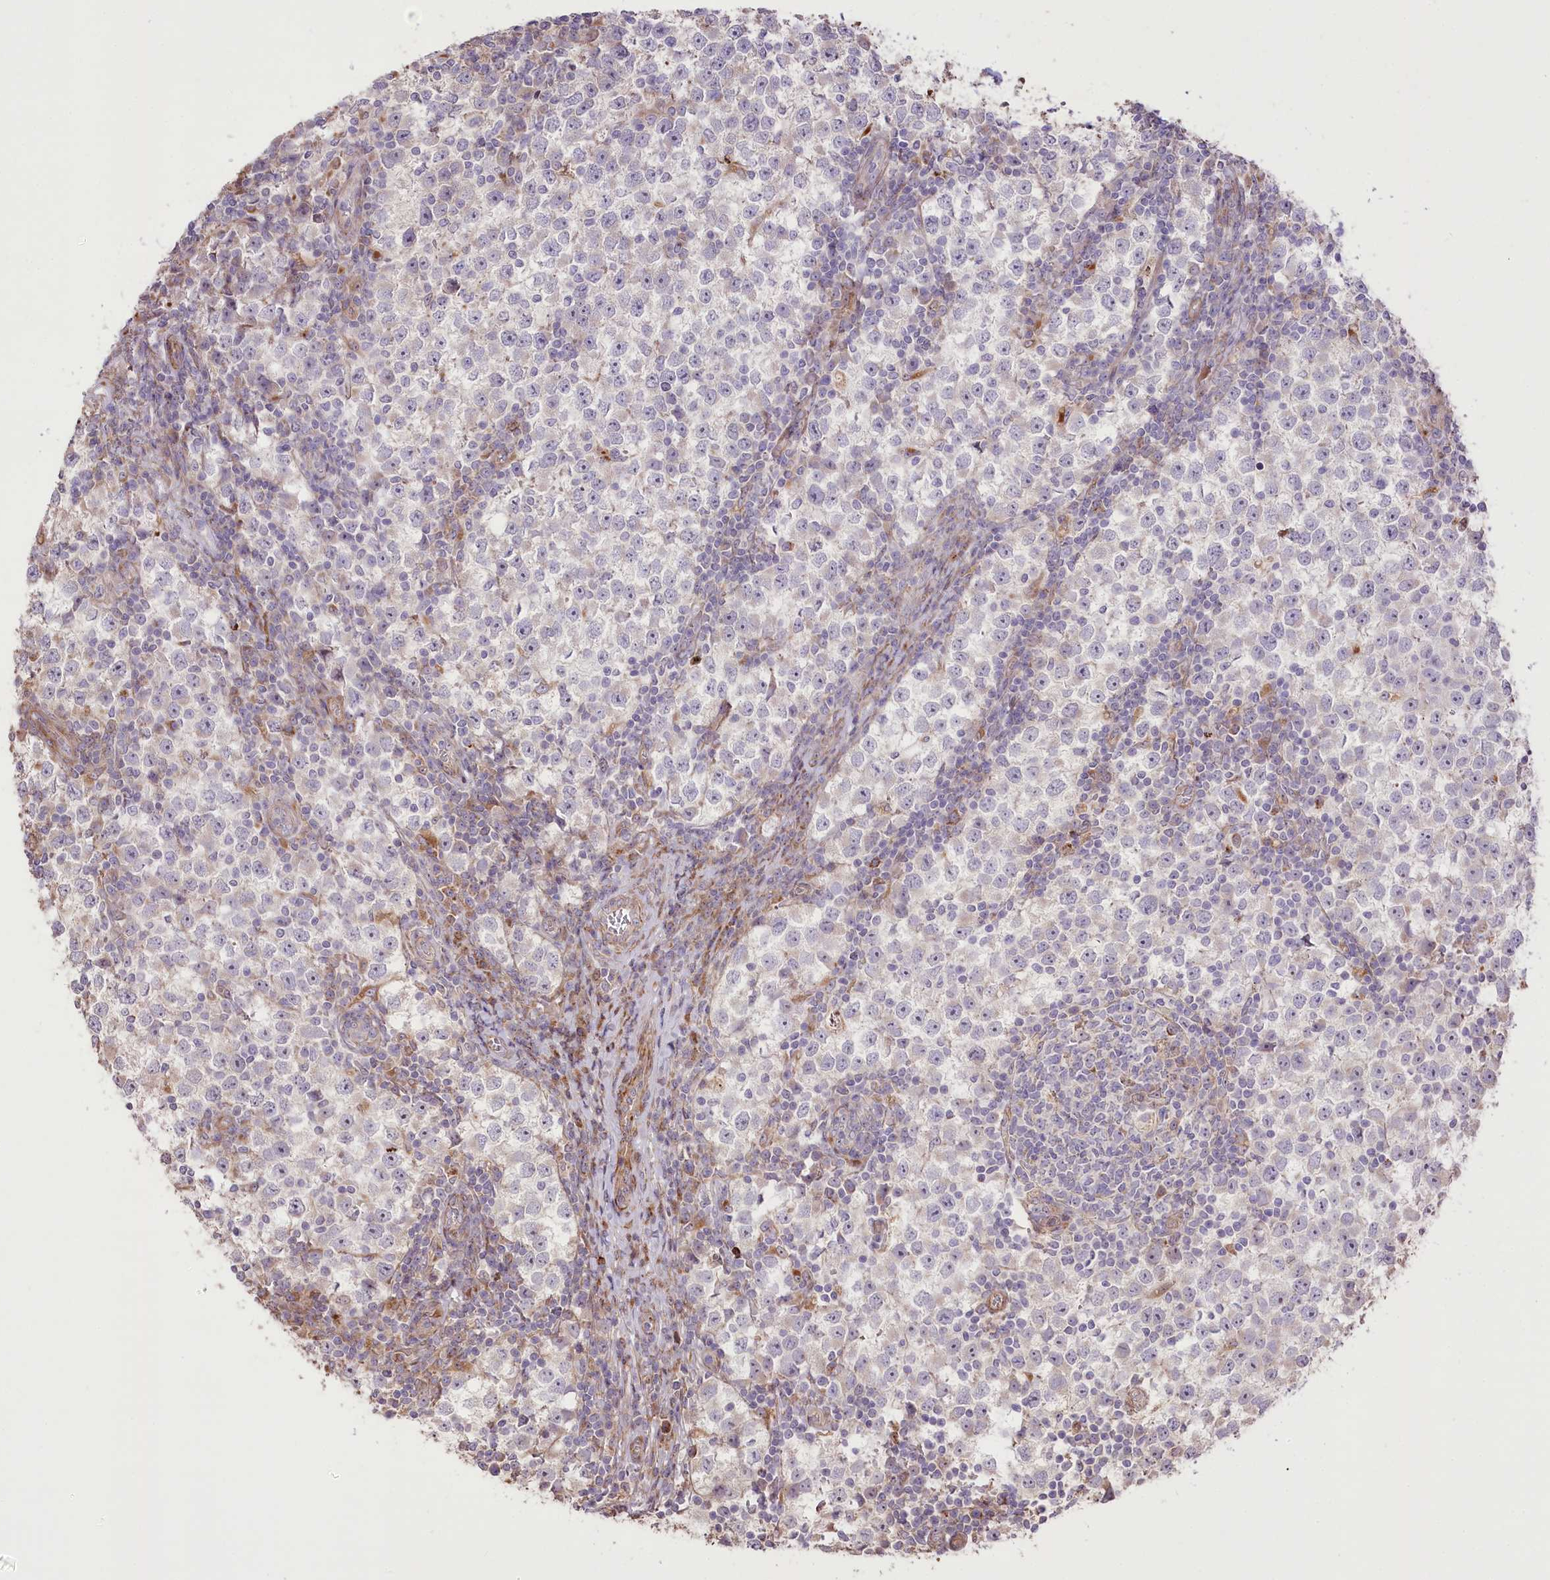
{"staining": {"intensity": "negative", "quantity": "none", "location": "none"}, "tissue": "testis cancer", "cell_type": "Tumor cells", "image_type": "cancer", "snomed": [{"axis": "morphology", "description": "Seminoma, NOS"}, {"axis": "topography", "description": "Testis"}], "caption": "Tumor cells show no significant positivity in testis cancer (seminoma).", "gene": "RNF24", "patient": {"sex": "male", "age": 65}}